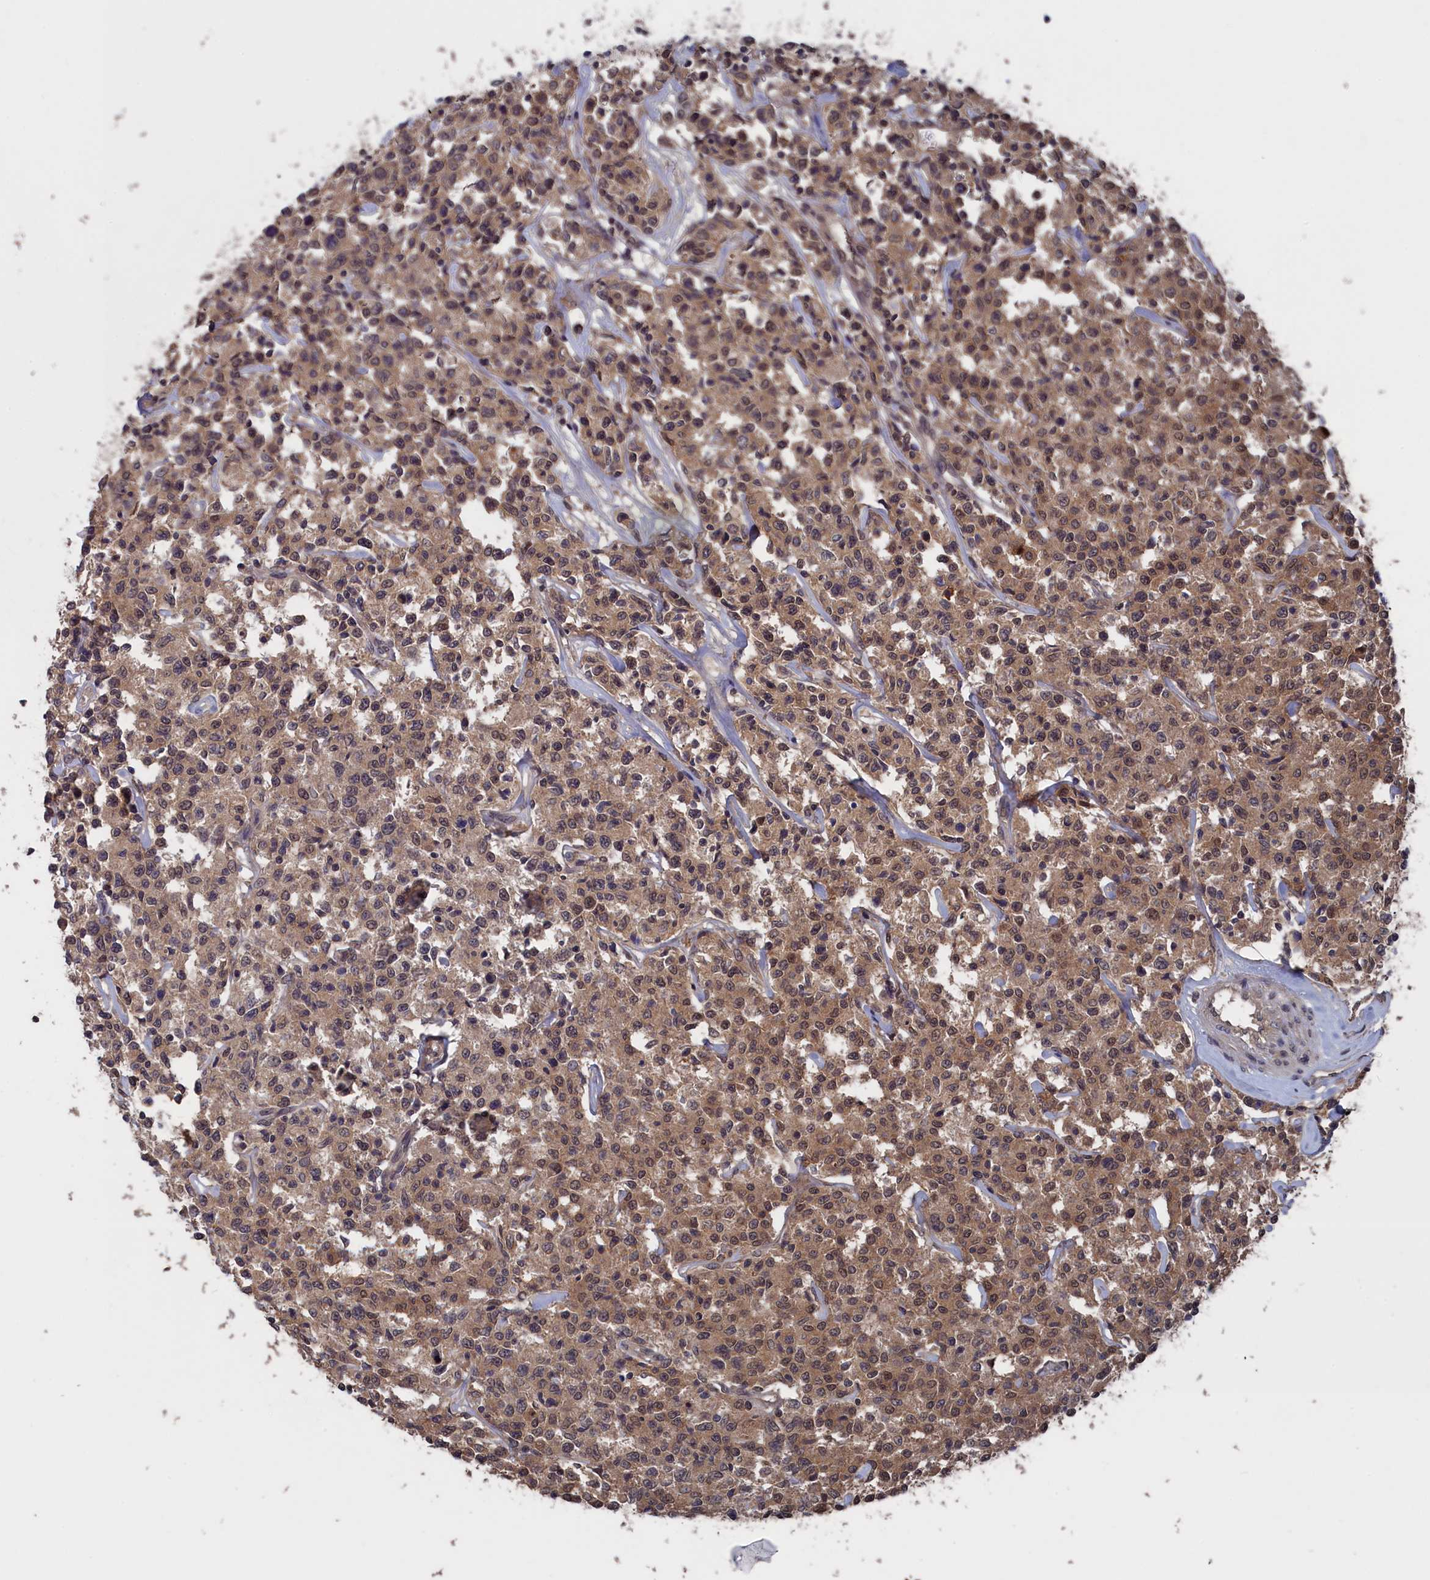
{"staining": {"intensity": "moderate", "quantity": ">75%", "location": "cytoplasmic/membranous,nuclear"}, "tissue": "lymphoma", "cell_type": "Tumor cells", "image_type": "cancer", "snomed": [{"axis": "morphology", "description": "Malignant lymphoma, non-Hodgkin's type, Low grade"}, {"axis": "topography", "description": "Small intestine"}], "caption": "Malignant lymphoma, non-Hodgkin's type (low-grade) stained with DAB (3,3'-diaminobenzidine) IHC demonstrates medium levels of moderate cytoplasmic/membranous and nuclear expression in approximately >75% of tumor cells.", "gene": "NUTF2", "patient": {"sex": "female", "age": 59}}